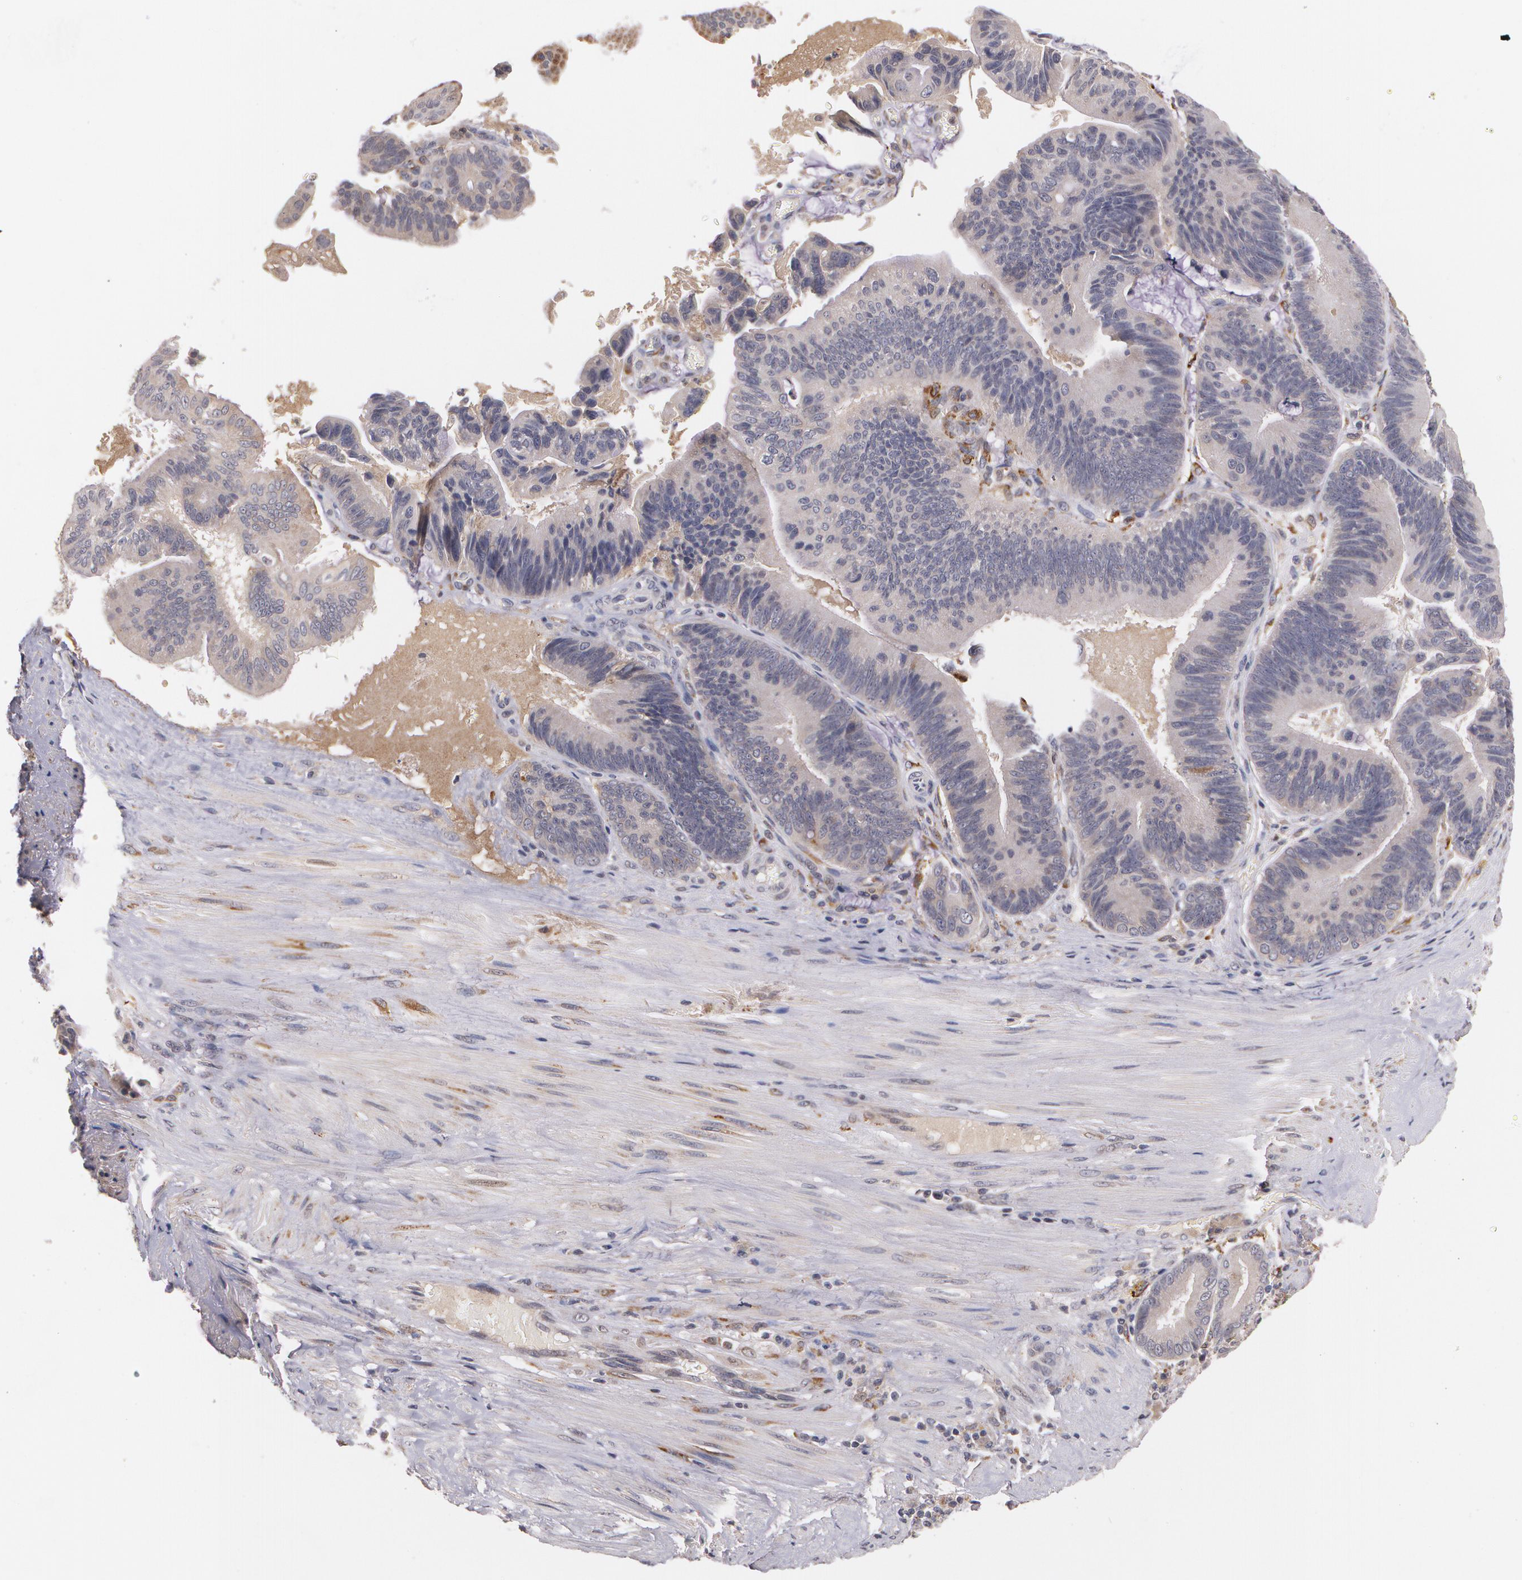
{"staining": {"intensity": "weak", "quantity": "<25%", "location": "cytoplasmic/membranous"}, "tissue": "pancreatic cancer", "cell_type": "Tumor cells", "image_type": "cancer", "snomed": [{"axis": "morphology", "description": "Adenocarcinoma, NOS"}, {"axis": "topography", "description": "Pancreas"}], "caption": "Pancreatic adenocarcinoma was stained to show a protein in brown. There is no significant positivity in tumor cells. (DAB (3,3'-diaminobenzidine) immunohistochemistry, high magnification).", "gene": "IFNGR2", "patient": {"sex": "male", "age": 82}}